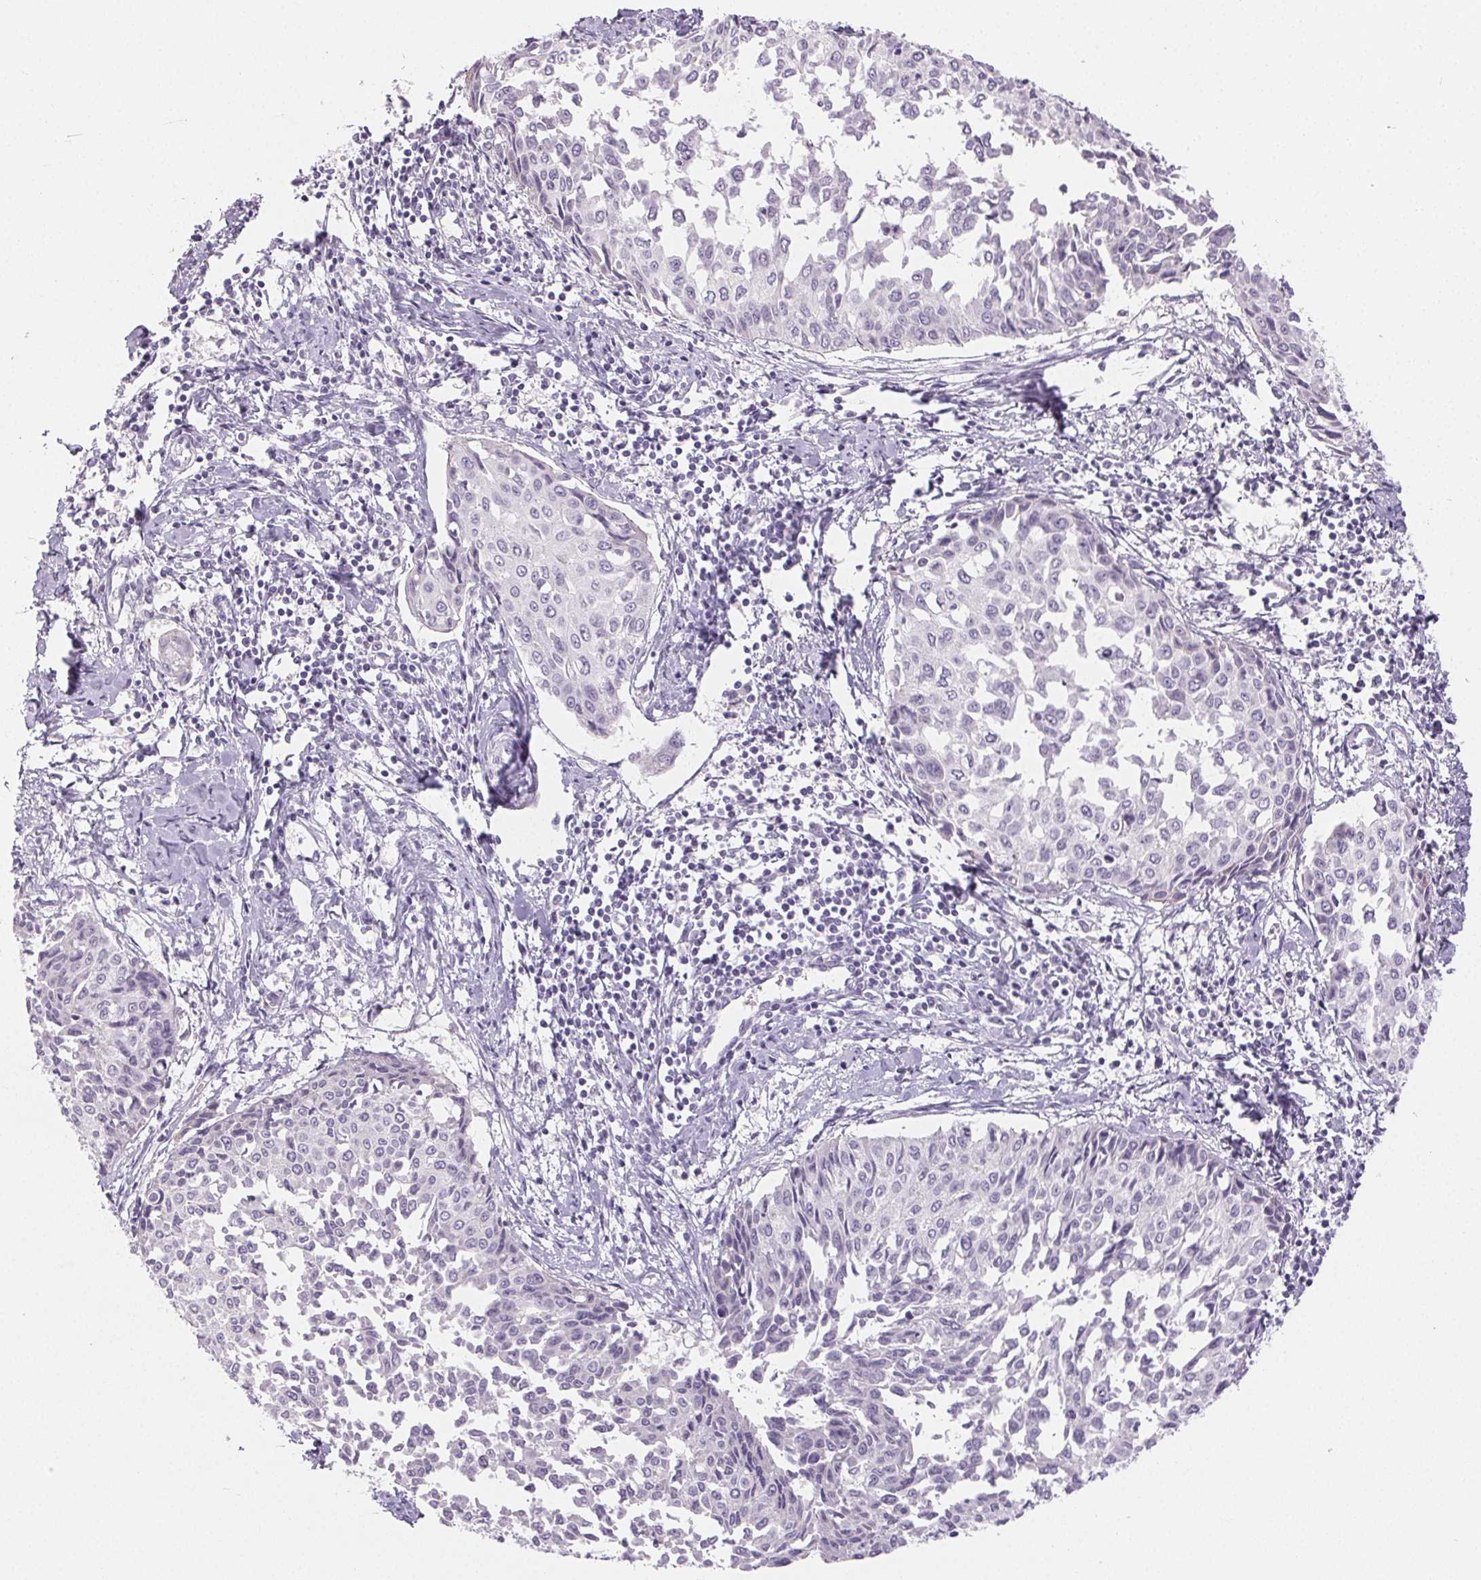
{"staining": {"intensity": "negative", "quantity": "none", "location": "none"}, "tissue": "cervical cancer", "cell_type": "Tumor cells", "image_type": "cancer", "snomed": [{"axis": "morphology", "description": "Squamous cell carcinoma, NOS"}, {"axis": "topography", "description": "Cervix"}], "caption": "Human cervical squamous cell carcinoma stained for a protein using immunohistochemistry (IHC) demonstrates no staining in tumor cells.", "gene": "SFTPD", "patient": {"sex": "female", "age": 50}}